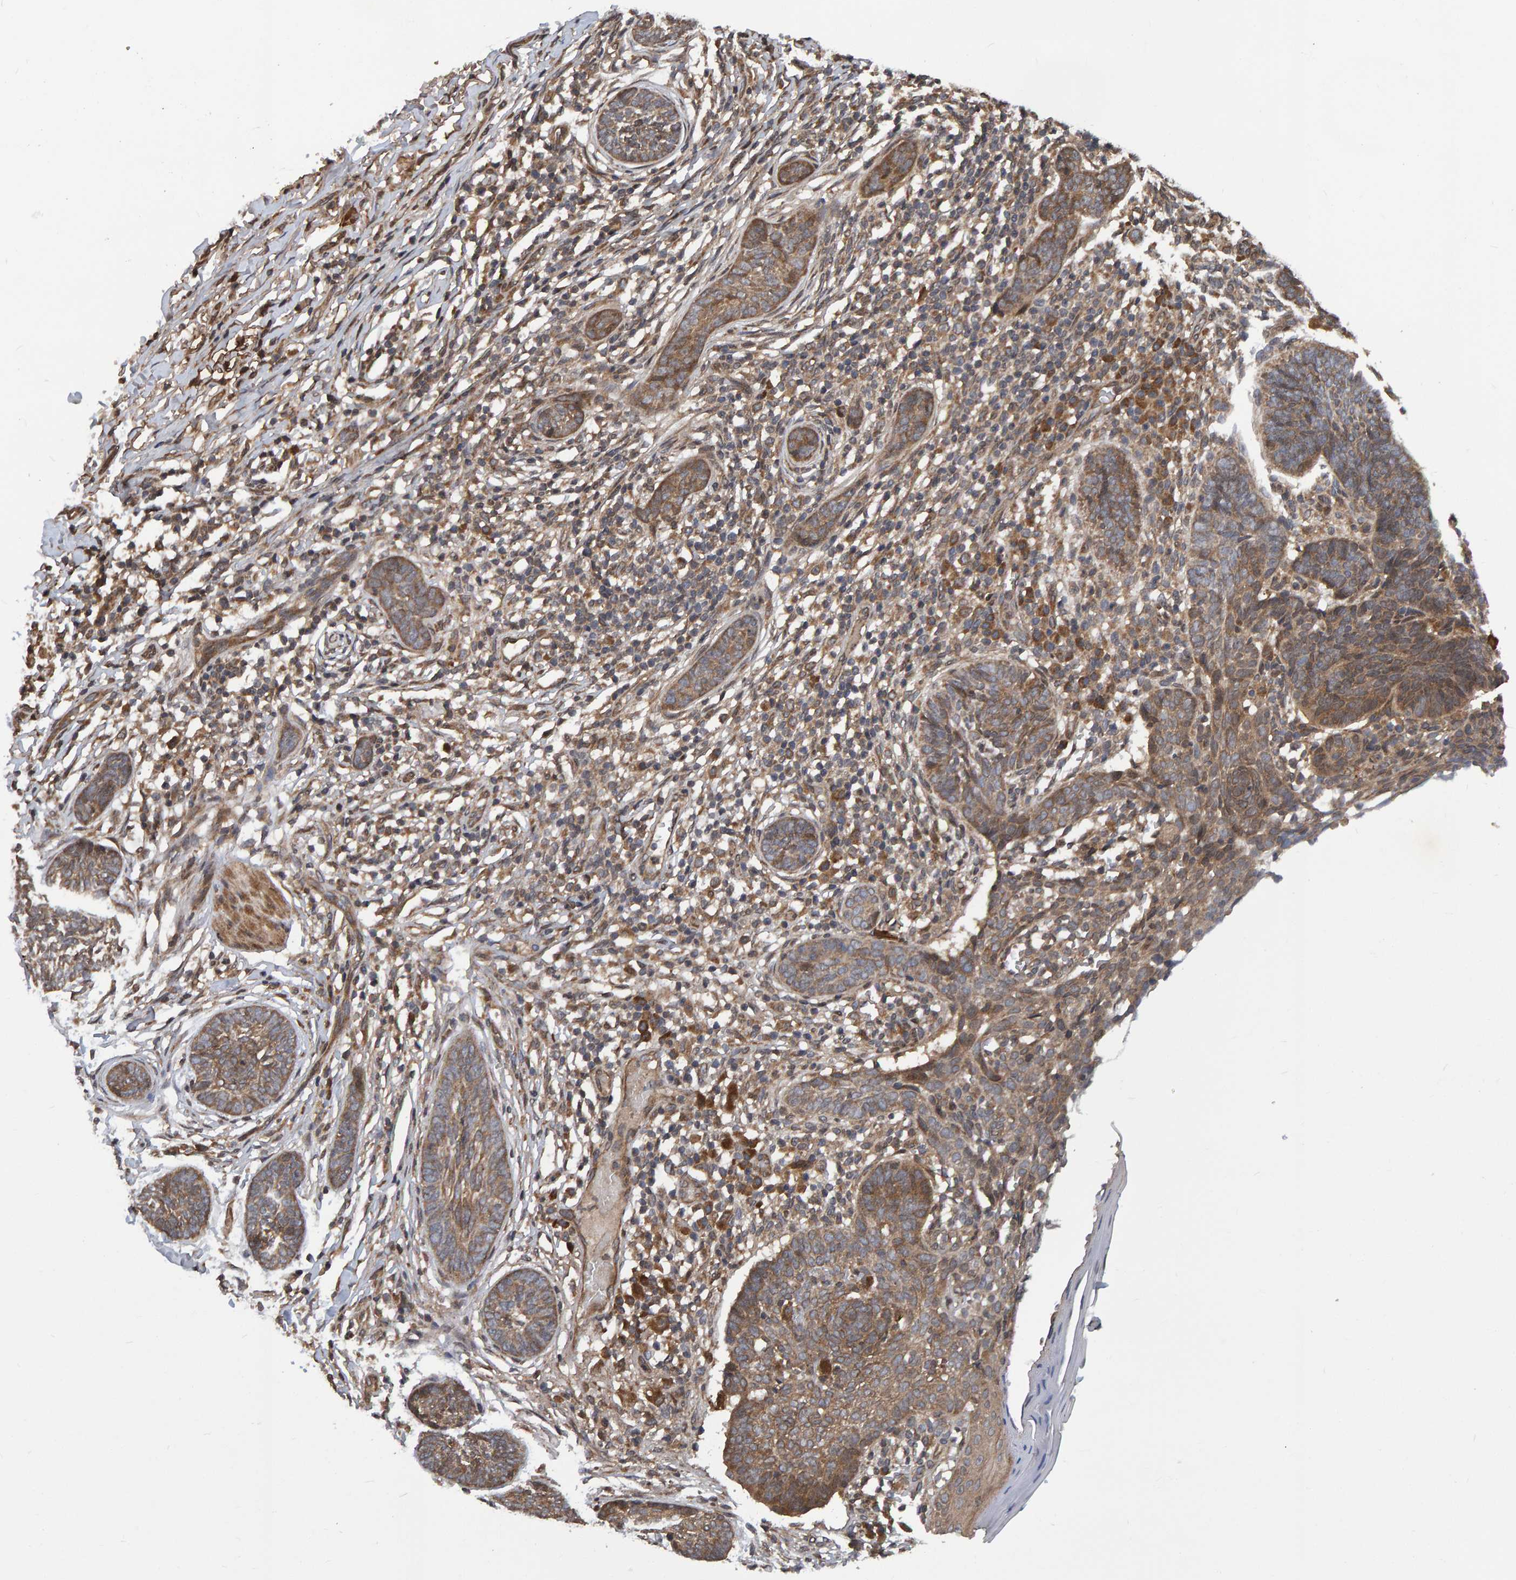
{"staining": {"intensity": "moderate", "quantity": ">75%", "location": "cytoplasmic/membranous"}, "tissue": "skin cancer", "cell_type": "Tumor cells", "image_type": "cancer", "snomed": [{"axis": "morphology", "description": "Normal tissue, NOS"}, {"axis": "morphology", "description": "Basal cell carcinoma"}, {"axis": "topography", "description": "Skin"}], "caption": "Approximately >75% of tumor cells in skin cancer display moderate cytoplasmic/membranous protein staining as visualized by brown immunohistochemical staining.", "gene": "GAB2", "patient": {"sex": "male", "age": 87}}